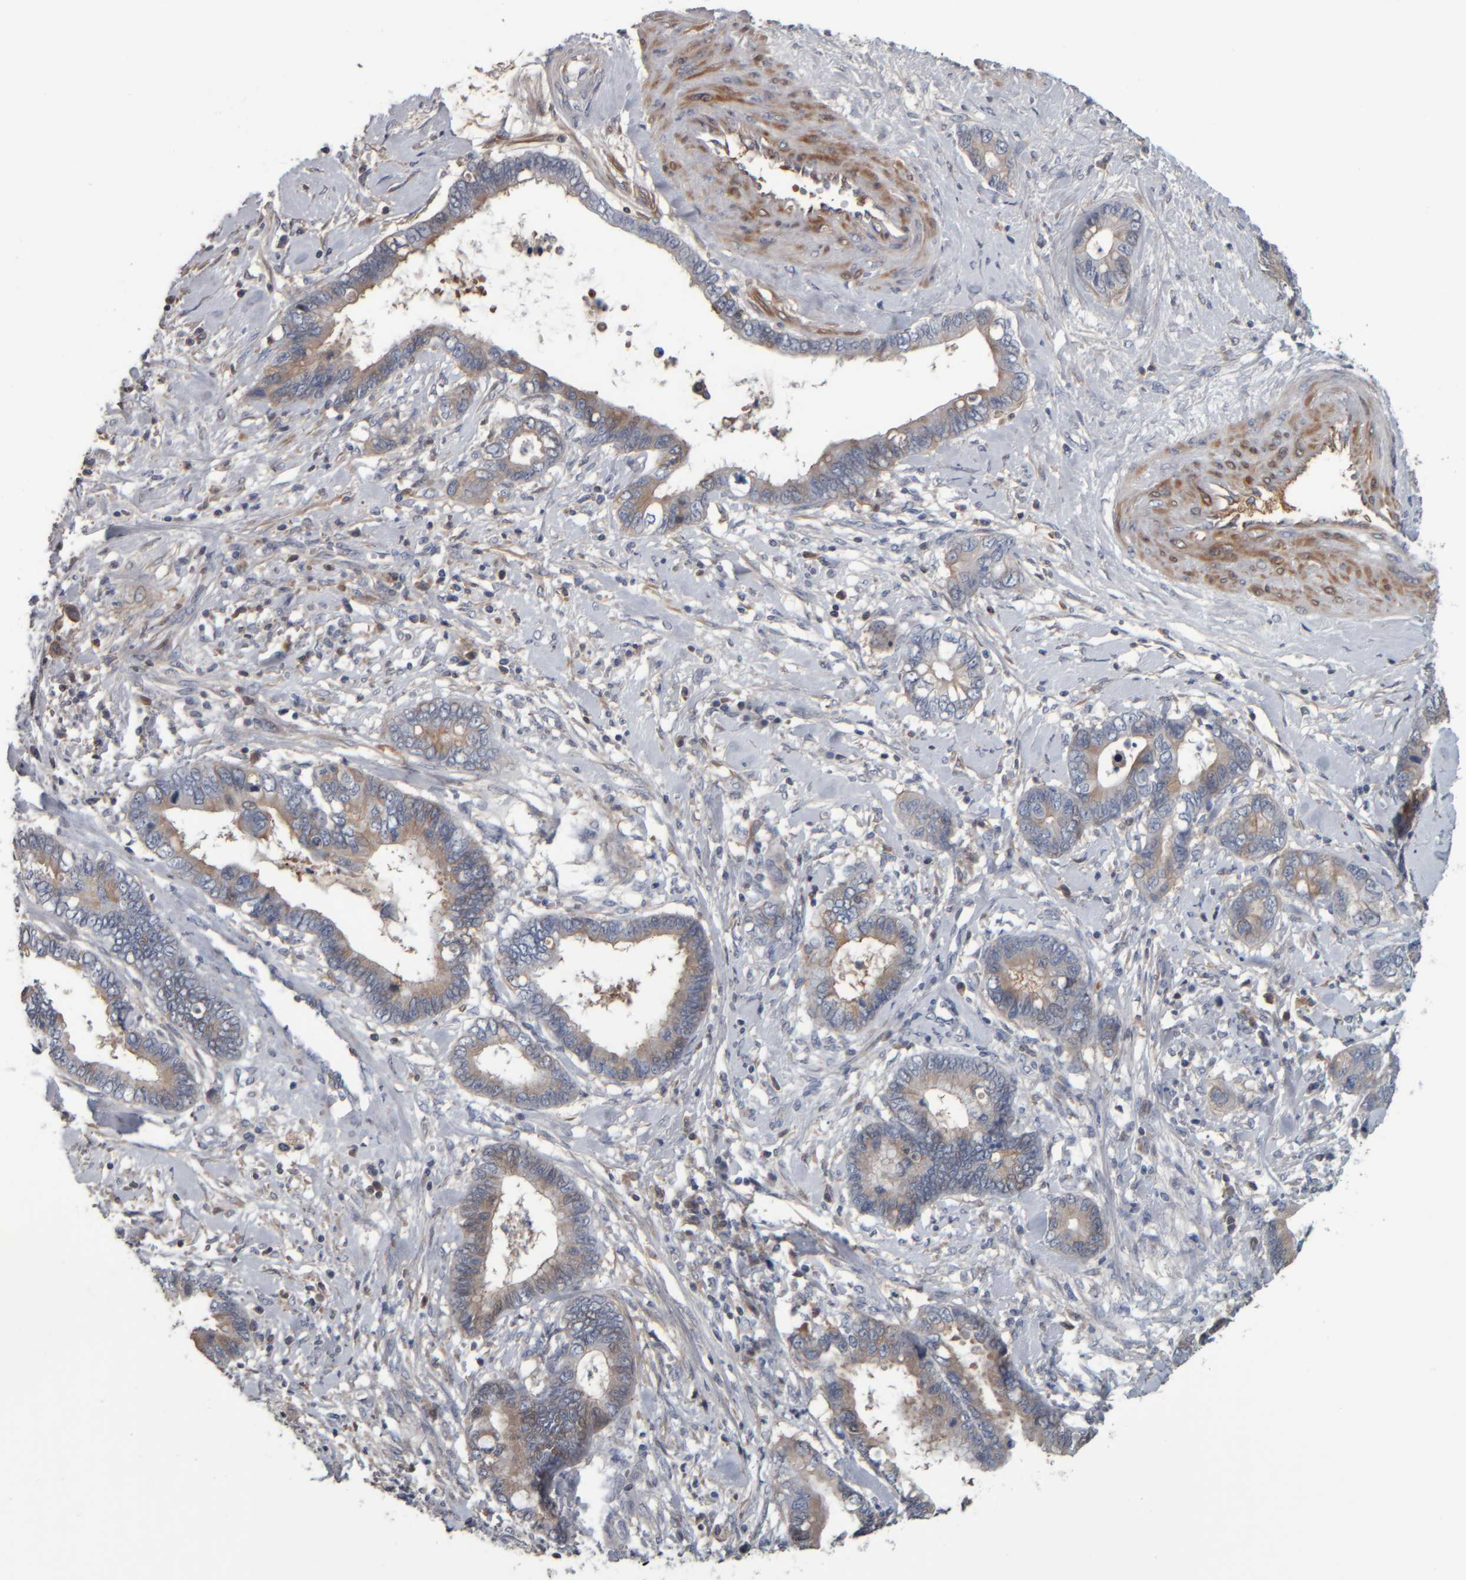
{"staining": {"intensity": "moderate", "quantity": ">75%", "location": "cytoplasmic/membranous"}, "tissue": "cervical cancer", "cell_type": "Tumor cells", "image_type": "cancer", "snomed": [{"axis": "morphology", "description": "Adenocarcinoma, NOS"}, {"axis": "topography", "description": "Cervix"}], "caption": "IHC of cervical adenocarcinoma reveals medium levels of moderate cytoplasmic/membranous staining in approximately >75% of tumor cells.", "gene": "CAVIN4", "patient": {"sex": "female", "age": 44}}